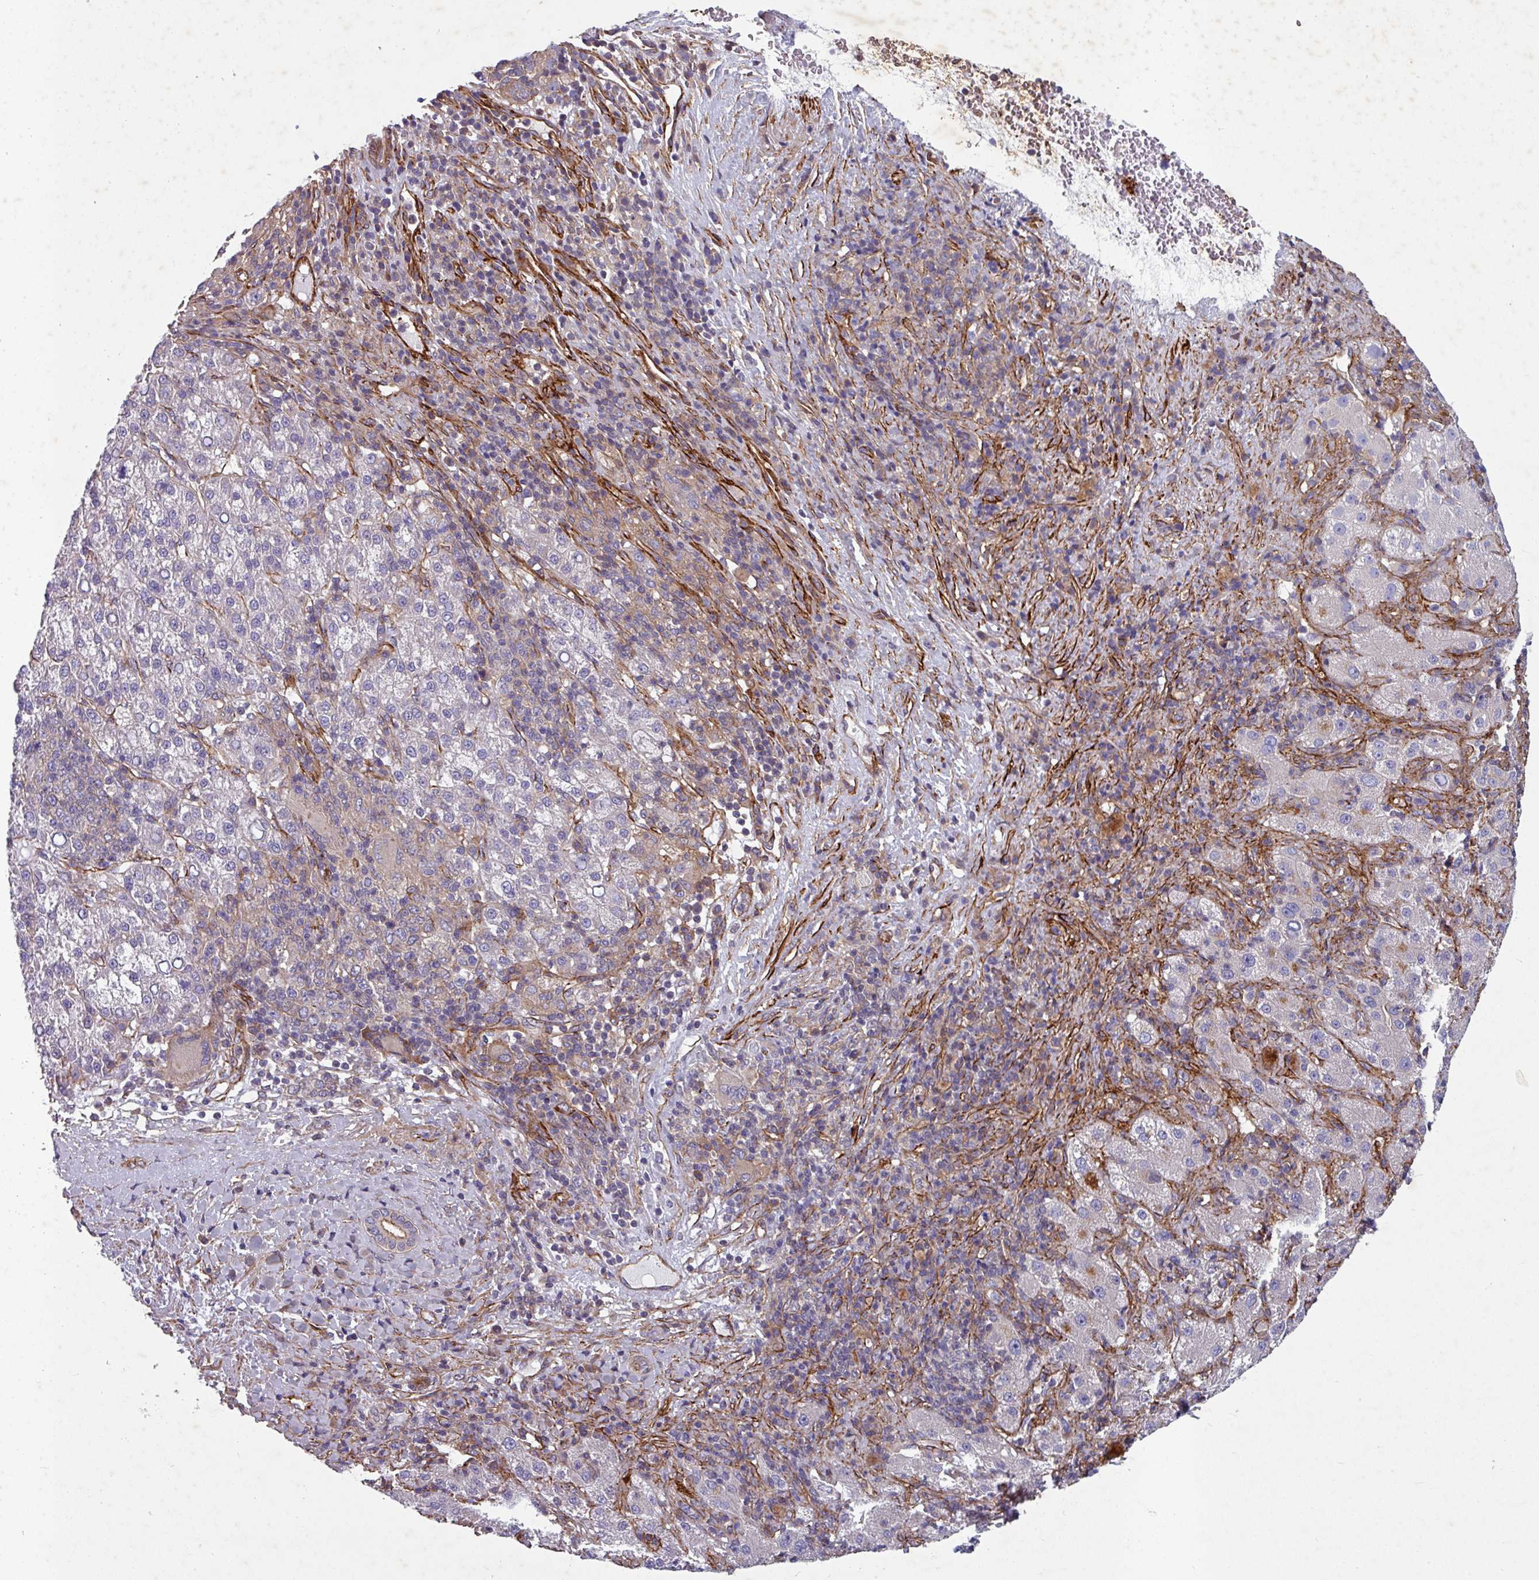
{"staining": {"intensity": "negative", "quantity": "none", "location": "none"}, "tissue": "liver cancer", "cell_type": "Tumor cells", "image_type": "cancer", "snomed": [{"axis": "morphology", "description": "Carcinoma, Hepatocellular, NOS"}, {"axis": "topography", "description": "Liver"}], "caption": "An IHC micrograph of hepatocellular carcinoma (liver) is shown. There is no staining in tumor cells of hepatocellular carcinoma (liver).", "gene": "ATP2C2", "patient": {"sex": "female", "age": 58}}